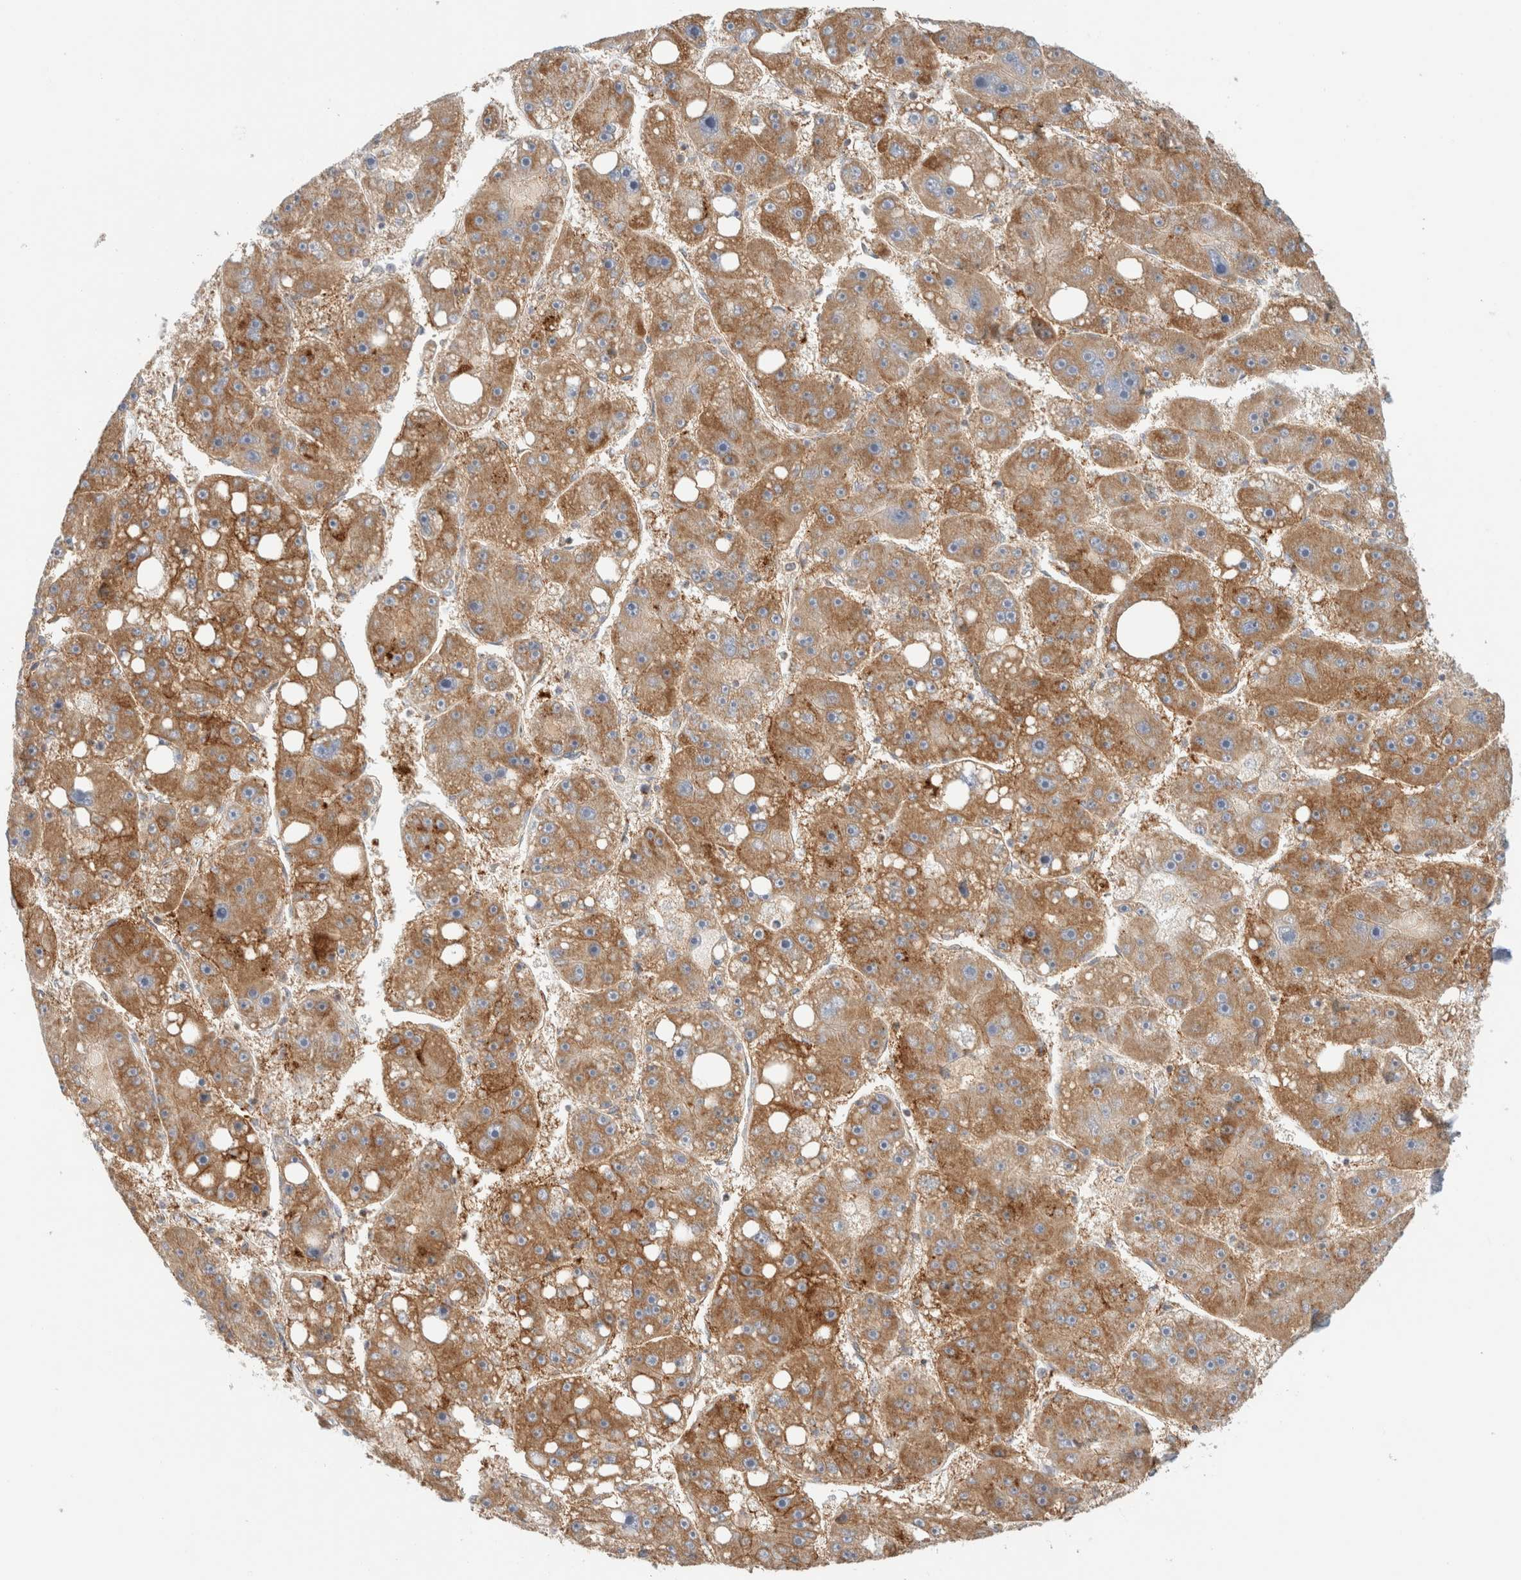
{"staining": {"intensity": "moderate", "quantity": ">75%", "location": "cytoplasmic/membranous"}, "tissue": "liver cancer", "cell_type": "Tumor cells", "image_type": "cancer", "snomed": [{"axis": "morphology", "description": "Carcinoma, Hepatocellular, NOS"}, {"axis": "topography", "description": "Liver"}], "caption": "Liver cancer (hepatocellular carcinoma) was stained to show a protein in brown. There is medium levels of moderate cytoplasmic/membranous staining in about >75% of tumor cells. (DAB IHC, brown staining for protein, blue staining for nuclei).", "gene": "MRM3", "patient": {"sex": "female", "age": 61}}